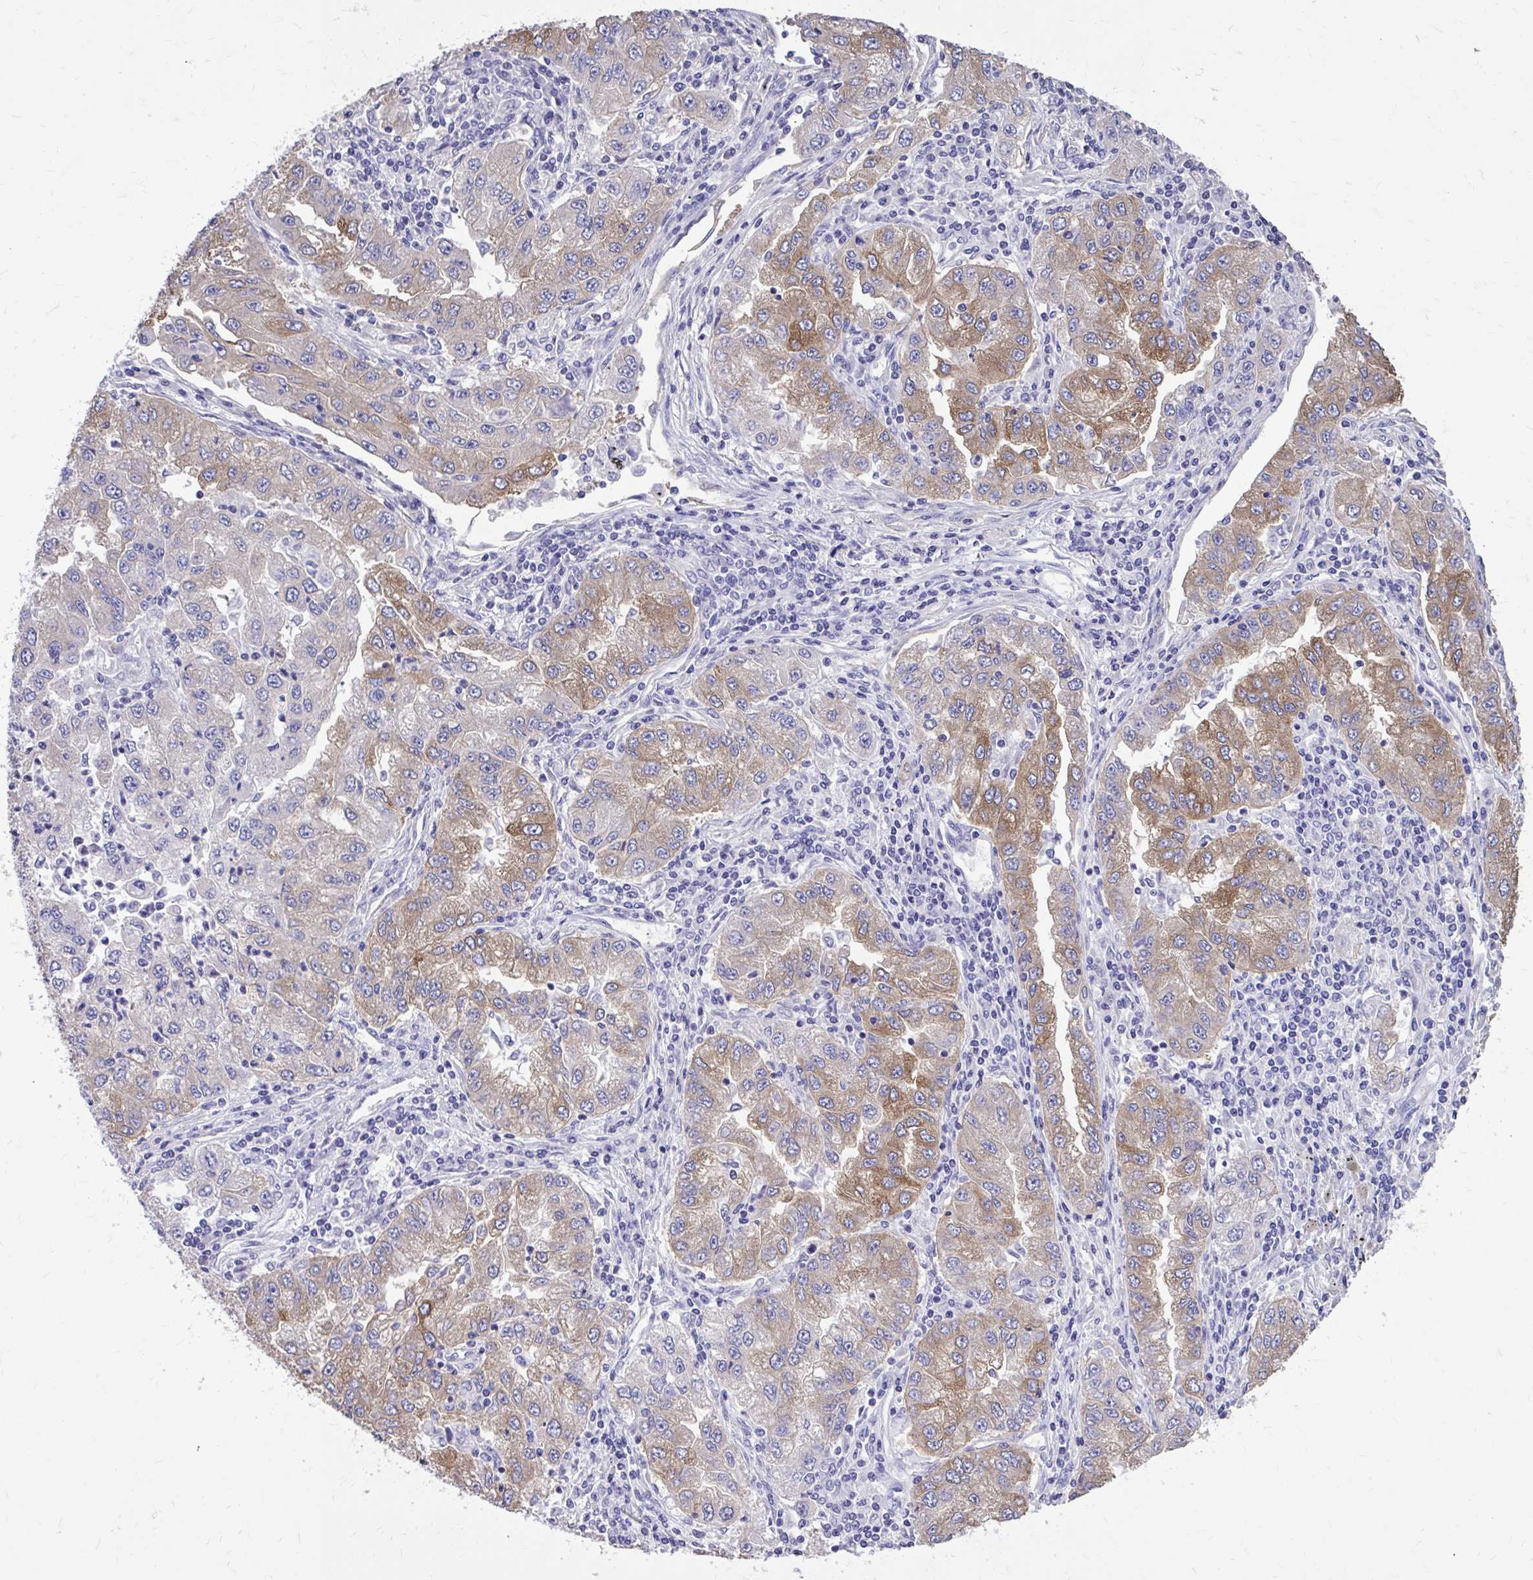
{"staining": {"intensity": "moderate", "quantity": "25%-75%", "location": "cytoplasmic/membranous"}, "tissue": "lung cancer", "cell_type": "Tumor cells", "image_type": "cancer", "snomed": [{"axis": "morphology", "description": "Adenocarcinoma, NOS"}, {"axis": "morphology", "description": "Adenocarcinoma primary or metastatic"}, {"axis": "topography", "description": "Lung"}], "caption": "Immunohistochemistry (DAB) staining of lung cancer reveals moderate cytoplasmic/membranous protein staining in about 25%-75% of tumor cells.", "gene": "EPB41L1", "patient": {"sex": "male", "age": 74}}